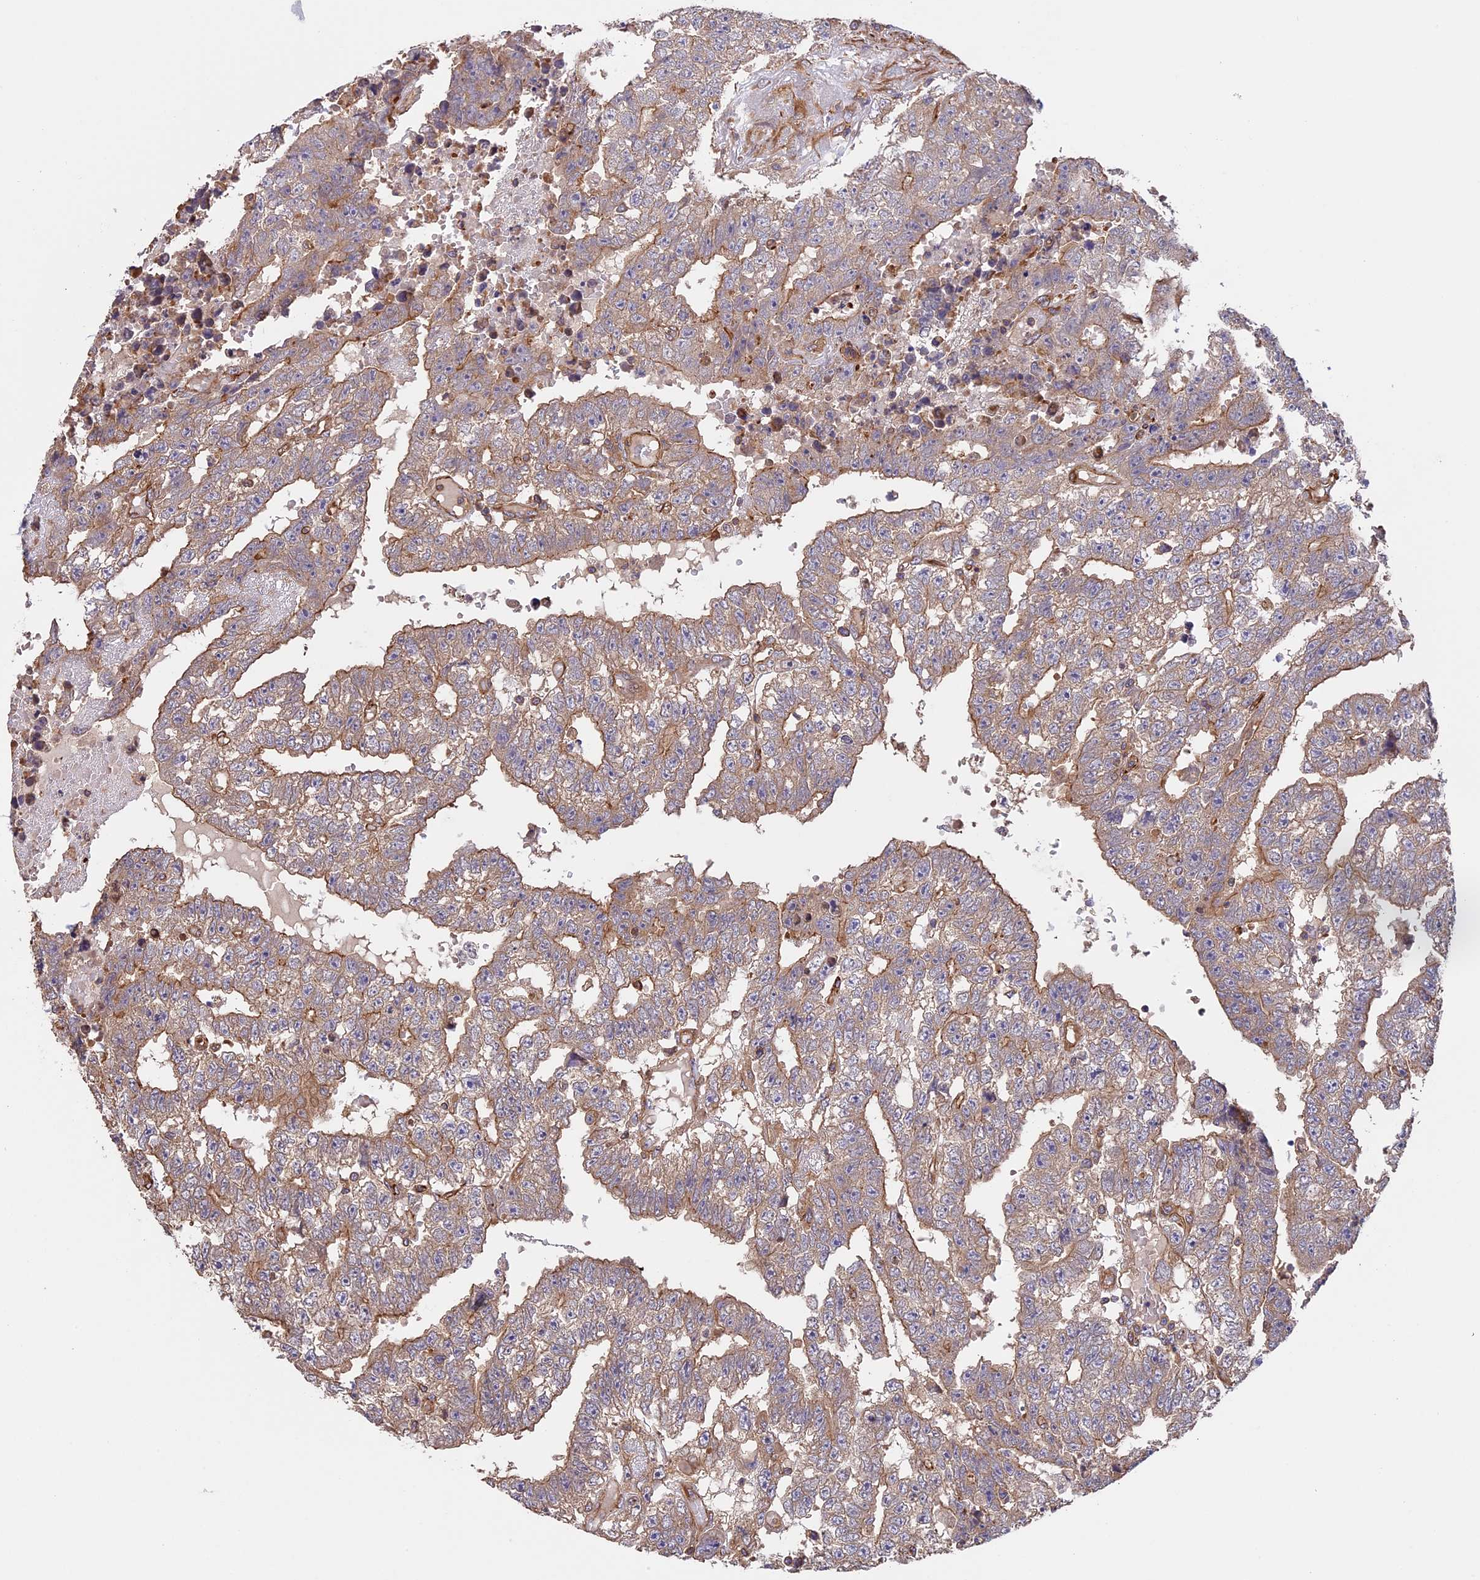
{"staining": {"intensity": "moderate", "quantity": "25%-75%", "location": "cytoplasmic/membranous"}, "tissue": "testis cancer", "cell_type": "Tumor cells", "image_type": "cancer", "snomed": [{"axis": "morphology", "description": "Carcinoma, Embryonal, NOS"}, {"axis": "topography", "description": "Testis"}], "caption": "Immunohistochemical staining of testis cancer (embryonal carcinoma) demonstrates medium levels of moderate cytoplasmic/membranous positivity in approximately 25%-75% of tumor cells. (Stains: DAB (3,3'-diaminobenzidine) in brown, nuclei in blue, Microscopy: brightfield microscopy at high magnification).", "gene": "GAS8", "patient": {"sex": "male", "age": 25}}